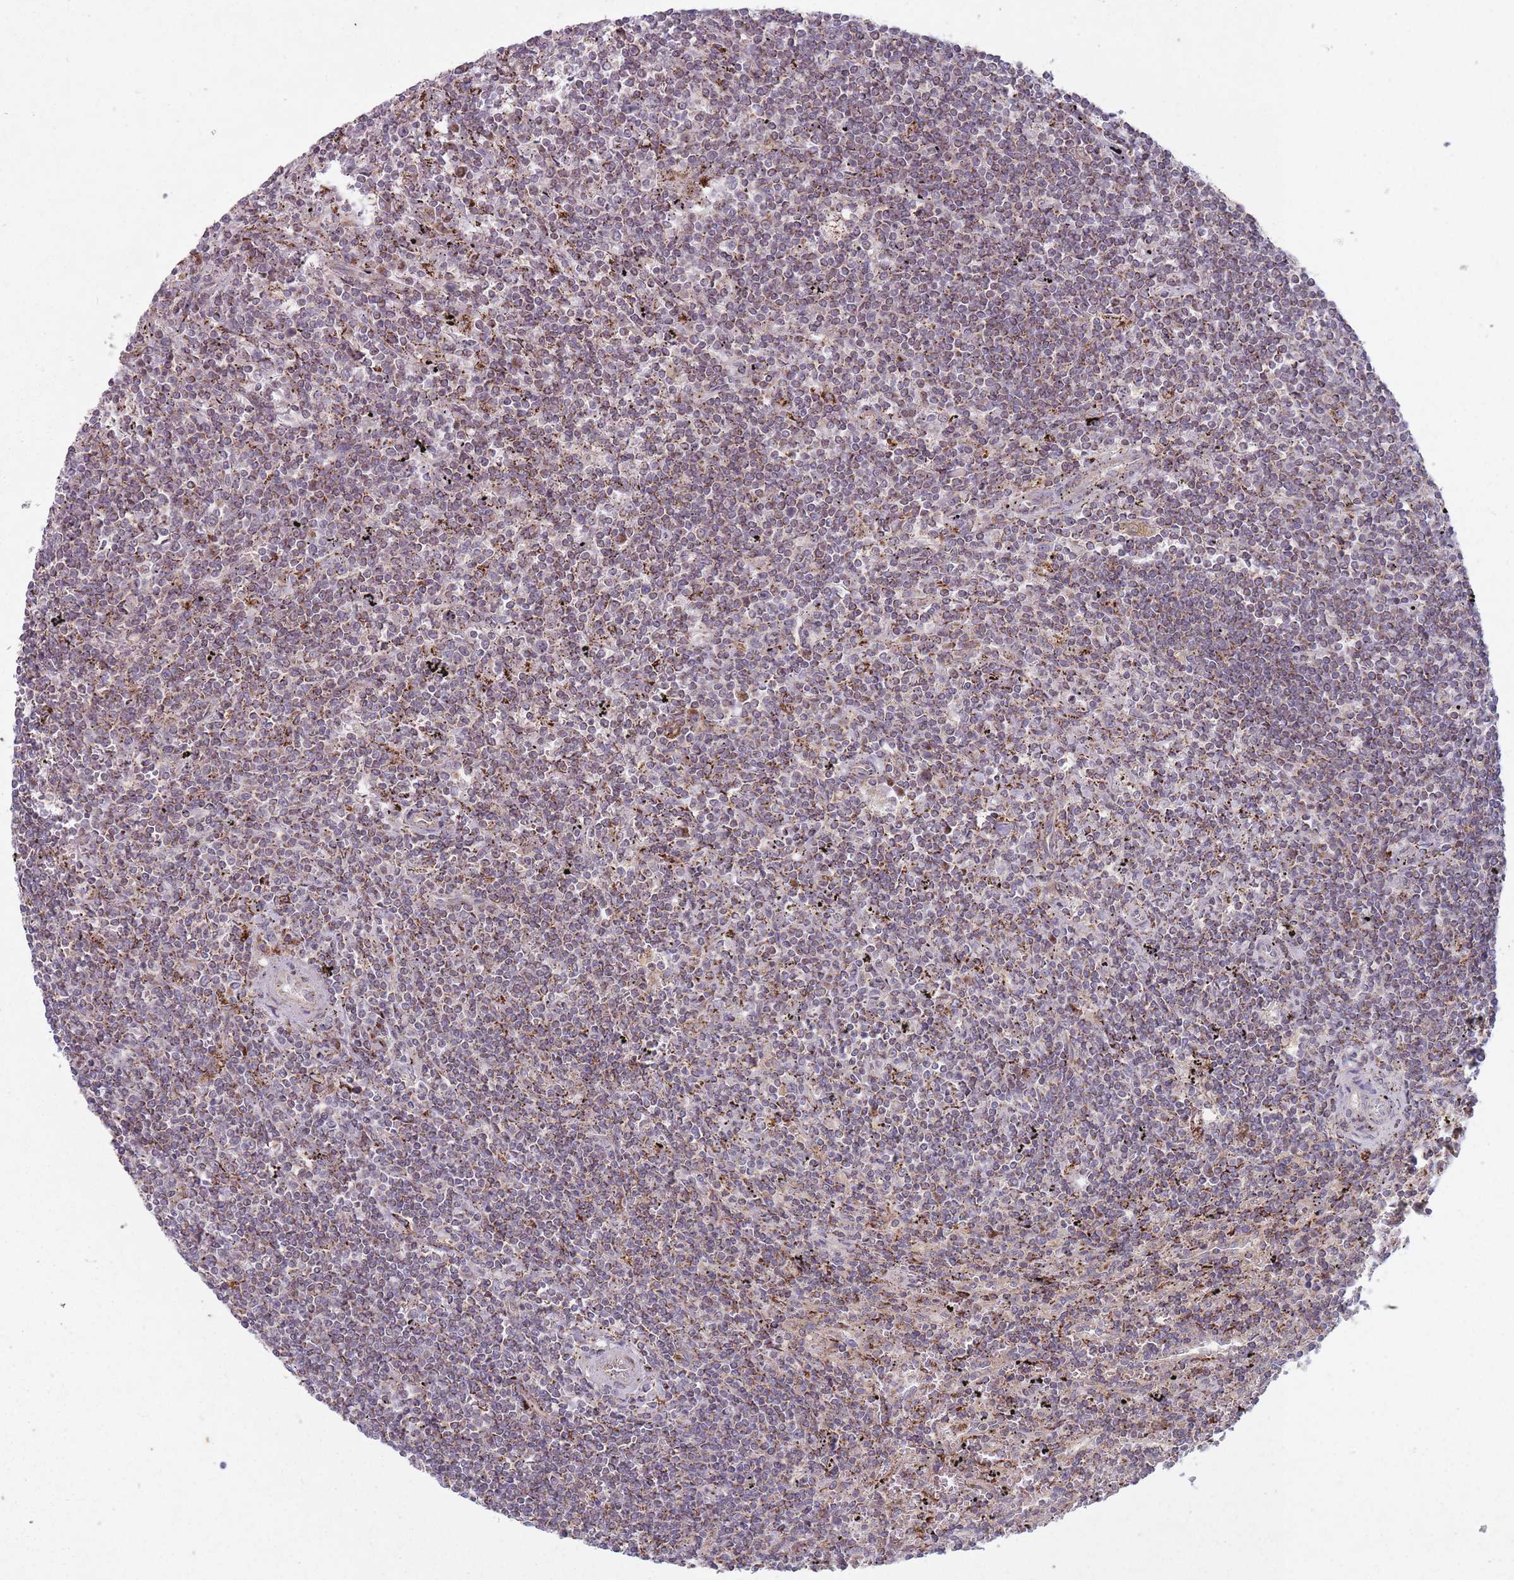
{"staining": {"intensity": "moderate", "quantity": ">75%", "location": "cytoplasmic/membranous"}, "tissue": "lymphoma", "cell_type": "Tumor cells", "image_type": "cancer", "snomed": [{"axis": "morphology", "description": "Malignant lymphoma, non-Hodgkin's type, Low grade"}, {"axis": "topography", "description": "Spleen"}], "caption": "Protein staining demonstrates moderate cytoplasmic/membranous staining in about >75% of tumor cells in lymphoma.", "gene": "OR10Q1", "patient": {"sex": "male", "age": 76}}